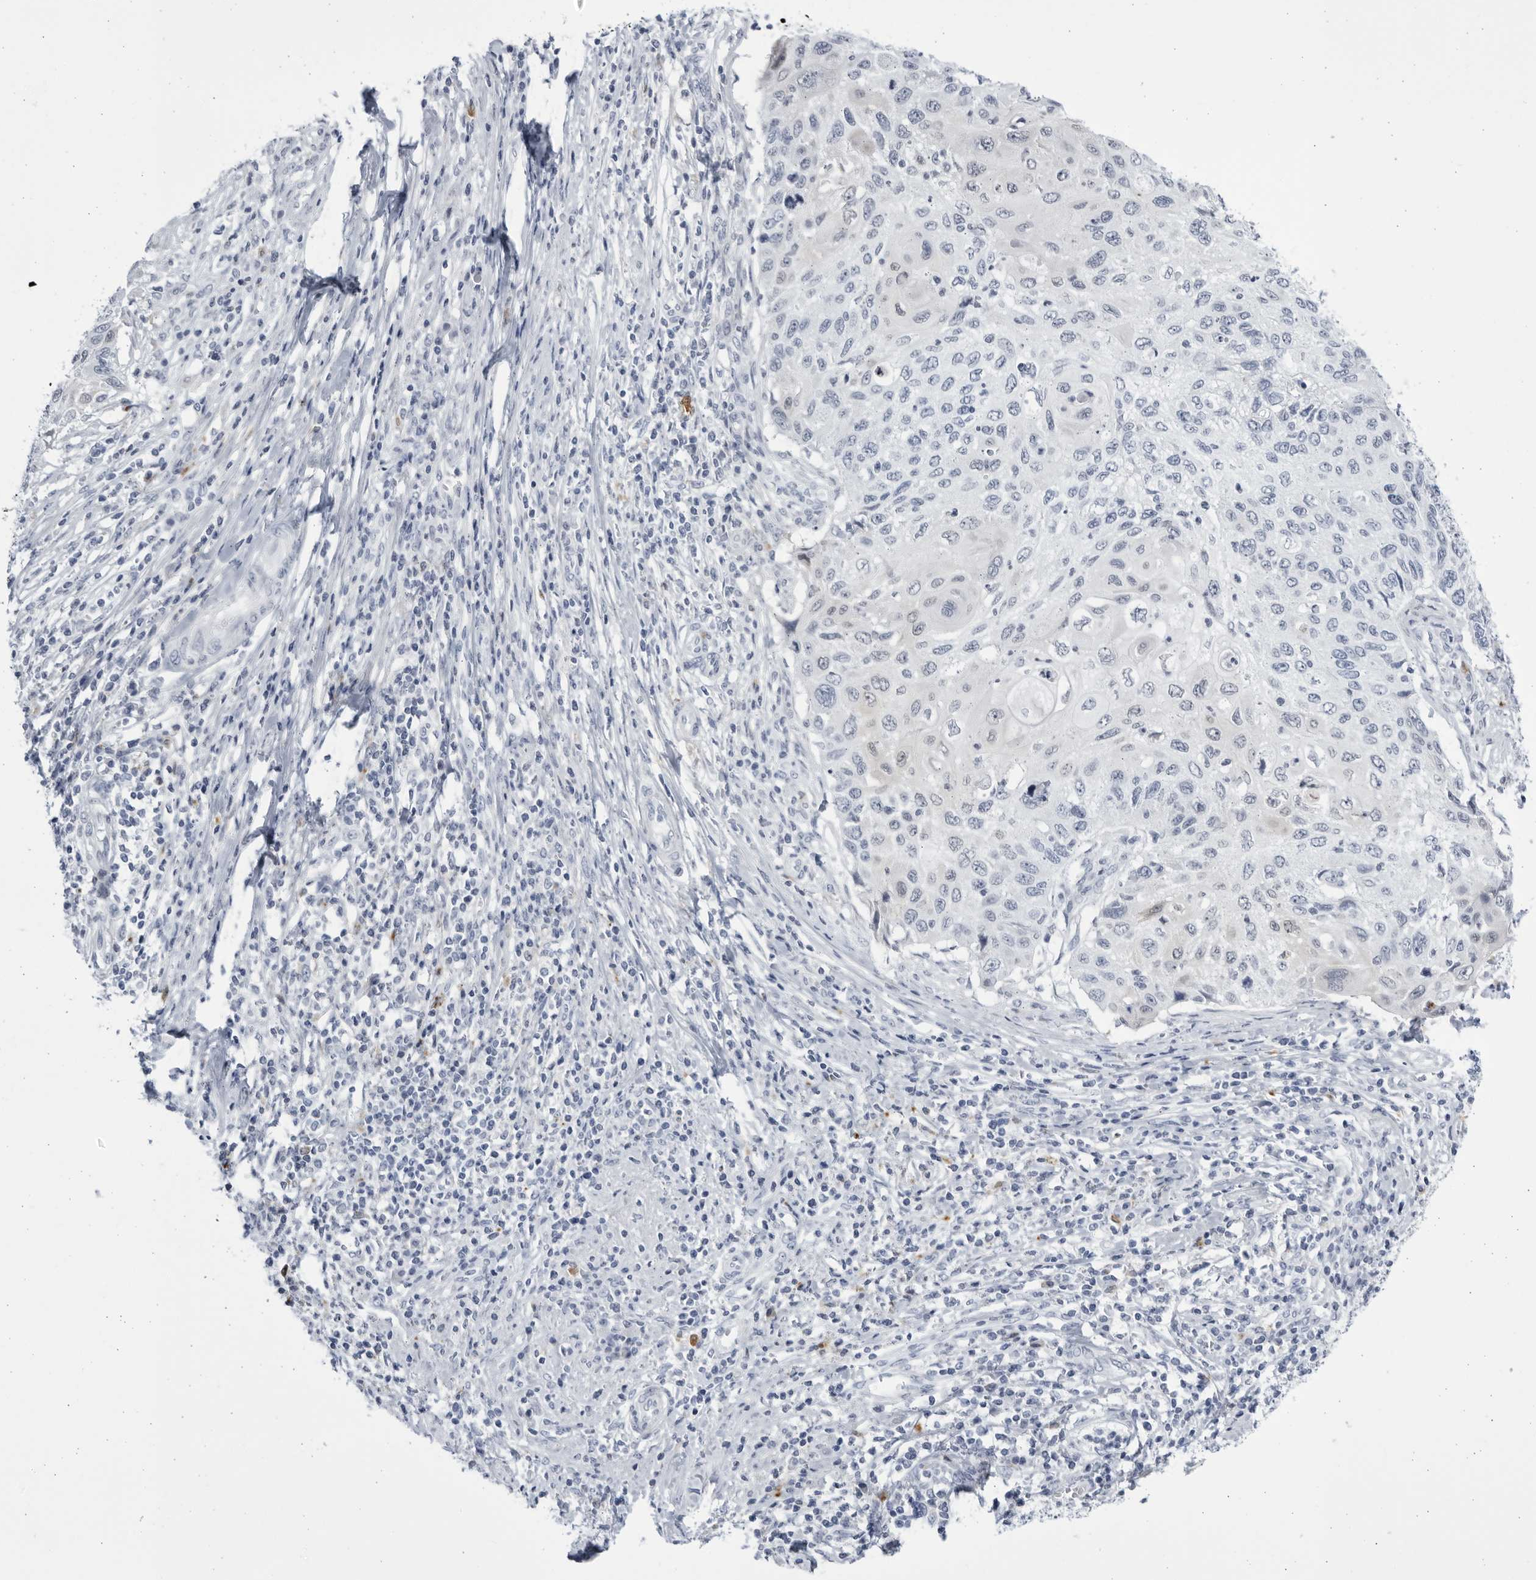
{"staining": {"intensity": "negative", "quantity": "none", "location": "none"}, "tissue": "cervical cancer", "cell_type": "Tumor cells", "image_type": "cancer", "snomed": [{"axis": "morphology", "description": "Squamous cell carcinoma, NOS"}, {"axis": "topography", "description": "Cervix"}], "caption": "An image of human cervical squamous cell carcinoma is negative for staining in tumor cells.", "gene": "CCDC181", "patient": {"sex": "female", "age": 70}}